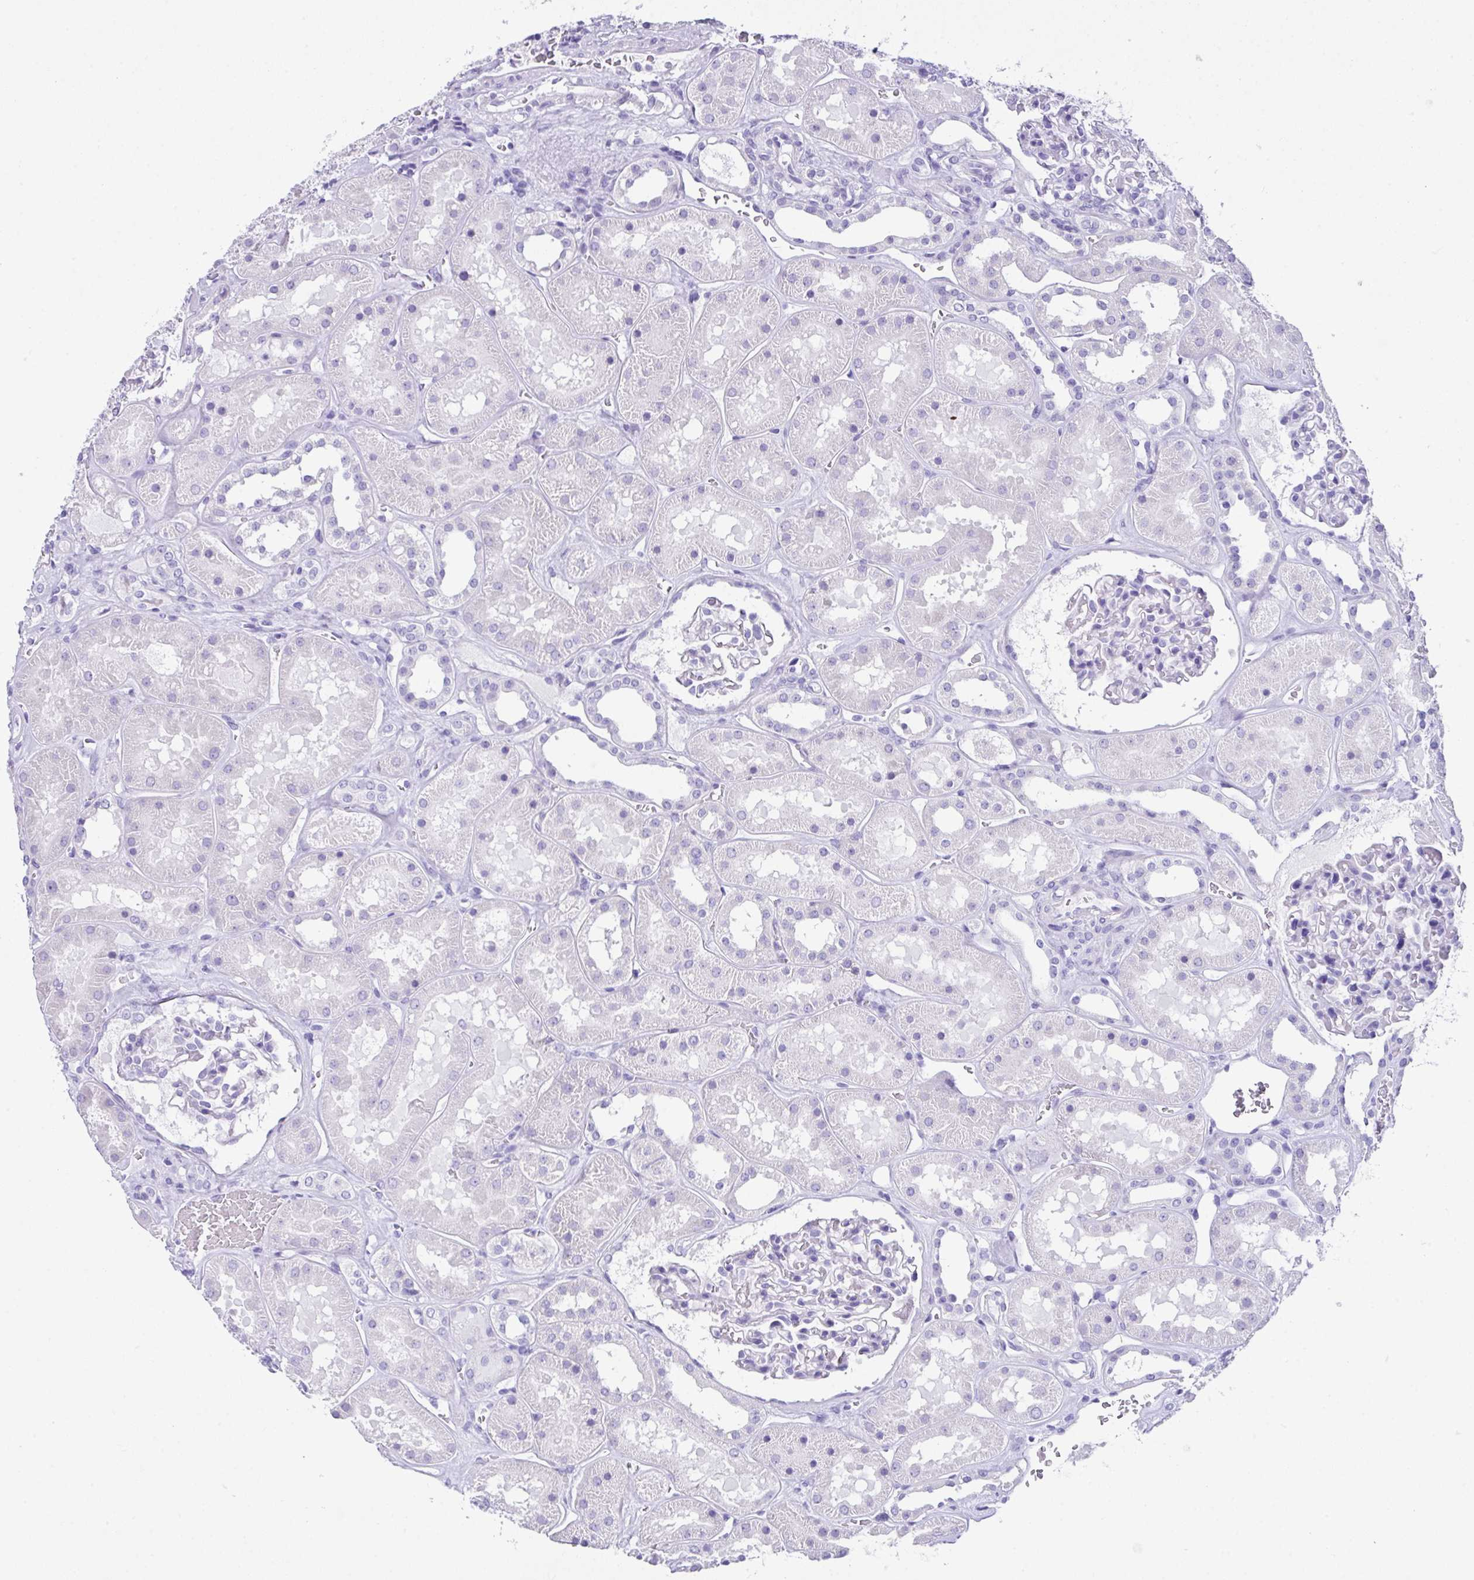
{"staining": {"intensity": "negative", "quantity": "none", "location": "none"}, "tissue": "kidney", "cell_type": "Cells in glomeruli", "image_type": "normal", "snomed": [{"axis": "morphology", "description": "Normal tissue, NOS"}, {"axis": "topography", "description": "Kidney"}], "caption": "Unremarkable kidney was stained to show a protein in brown. There is no significant positivity in cells in glomeruli. (DAB (3,3'-diaminobenzidine) IHC, high magnification).", "gene": "LGALS4", "patient": {"sex": "female", "age": 41}}